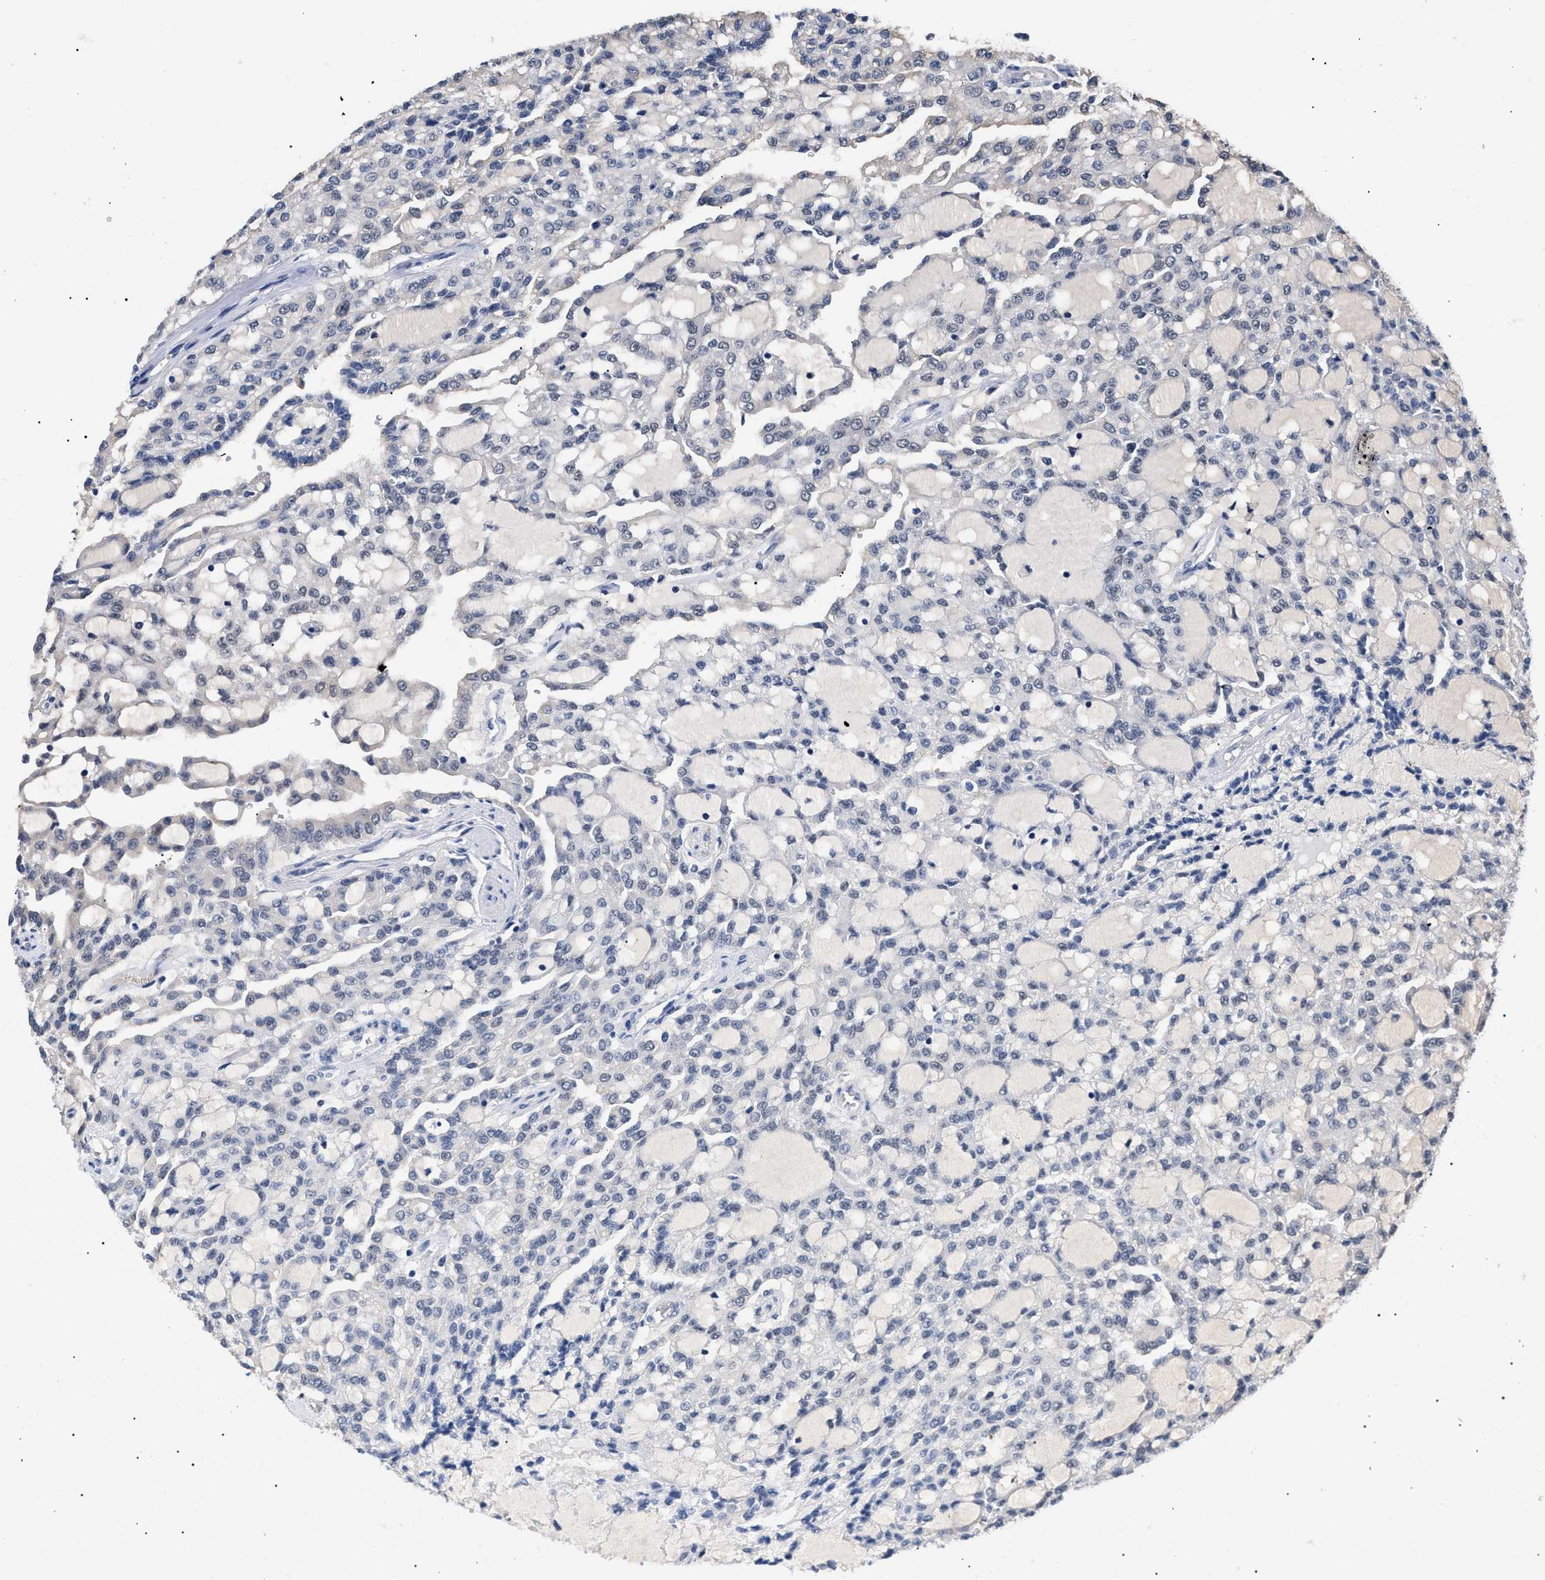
{"staining": {"intensity": "negative", "quantity": "none", "location": "none"}, "tissue": "renal cancer", "cell_type": "Tumor cells", "image_type": "cancer", "snomed": [{"axis": "morphology", "description": "Adenocarcinoma, NOS"}, {"axis": "topography", "description": "Kidney"}], "caption": "This is a image of immunohistochemistry (IHC) staining of adenocarcinoma (renal), which shows no positivity in tumor cells.", "gene": "PRRT2", "patient": {"sex": "male", "age": 63}}